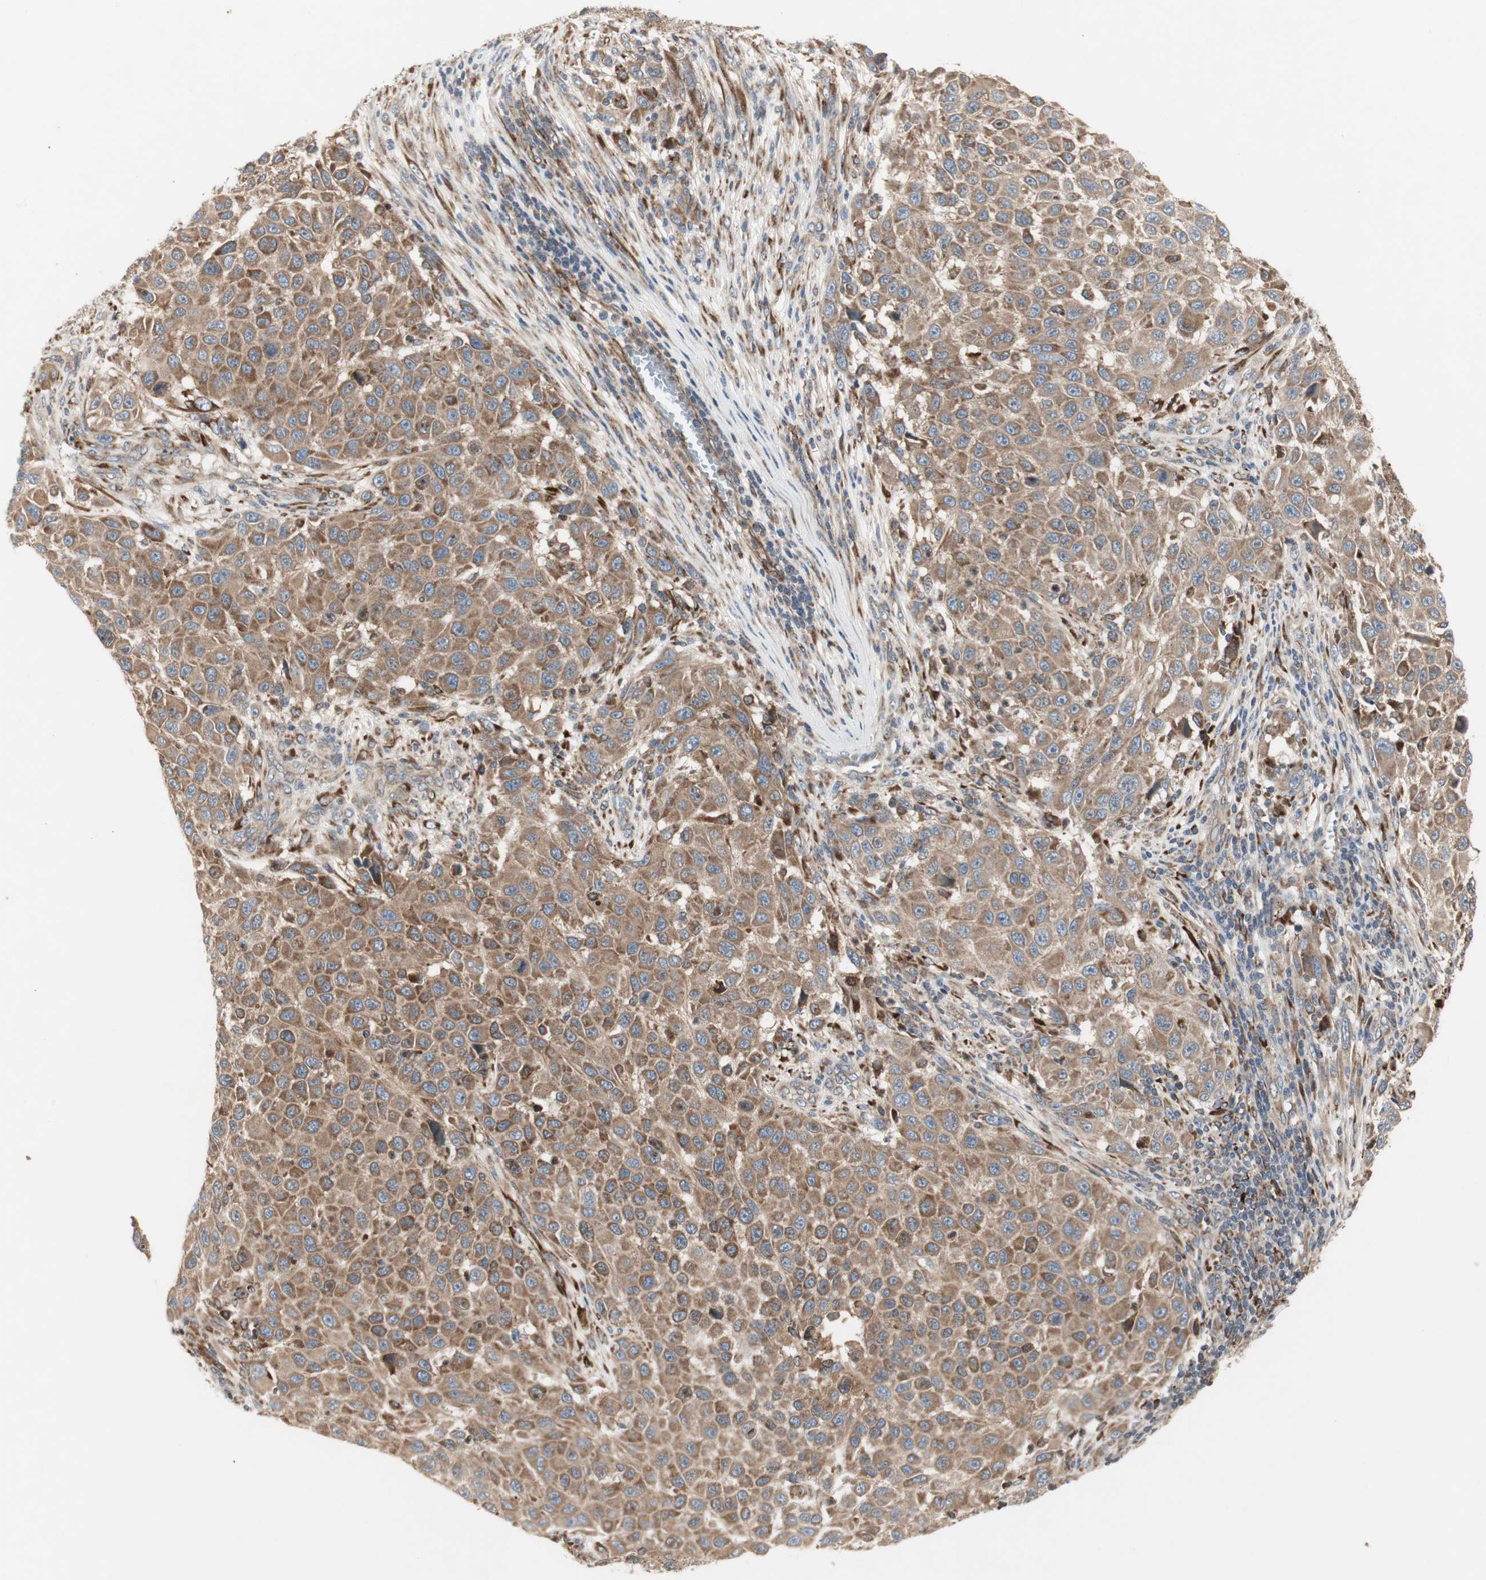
{"staining": {"intensity": "moderate", "quantity": ">75%", "location": "cytoplasmic/membranous"}, "tissue": "melanoma", "cell_type": "Tumor cells", "image_type": "cancer", "snomed": [{"axis": "morphology", "description": "Malignant melanoma, Metastatic site"}, {"axis": "topography", "description": "Lymph node"}], "caption": "Immunohistochemistry staining of melanoma, which reveals medium levels of moderate cytoplasmic/membranous expression in approximately >75% of tumor cells indicating moderate cytoplasmic/membranous protein positivity. The staining was performed using DAB (3,3'-diaminobenzidine) (brown) for protein detection and nuclei were counterstained in hematoxylin (blue).", "gene": "H6PD", "patient": {"sex": "male", "age": 61}}